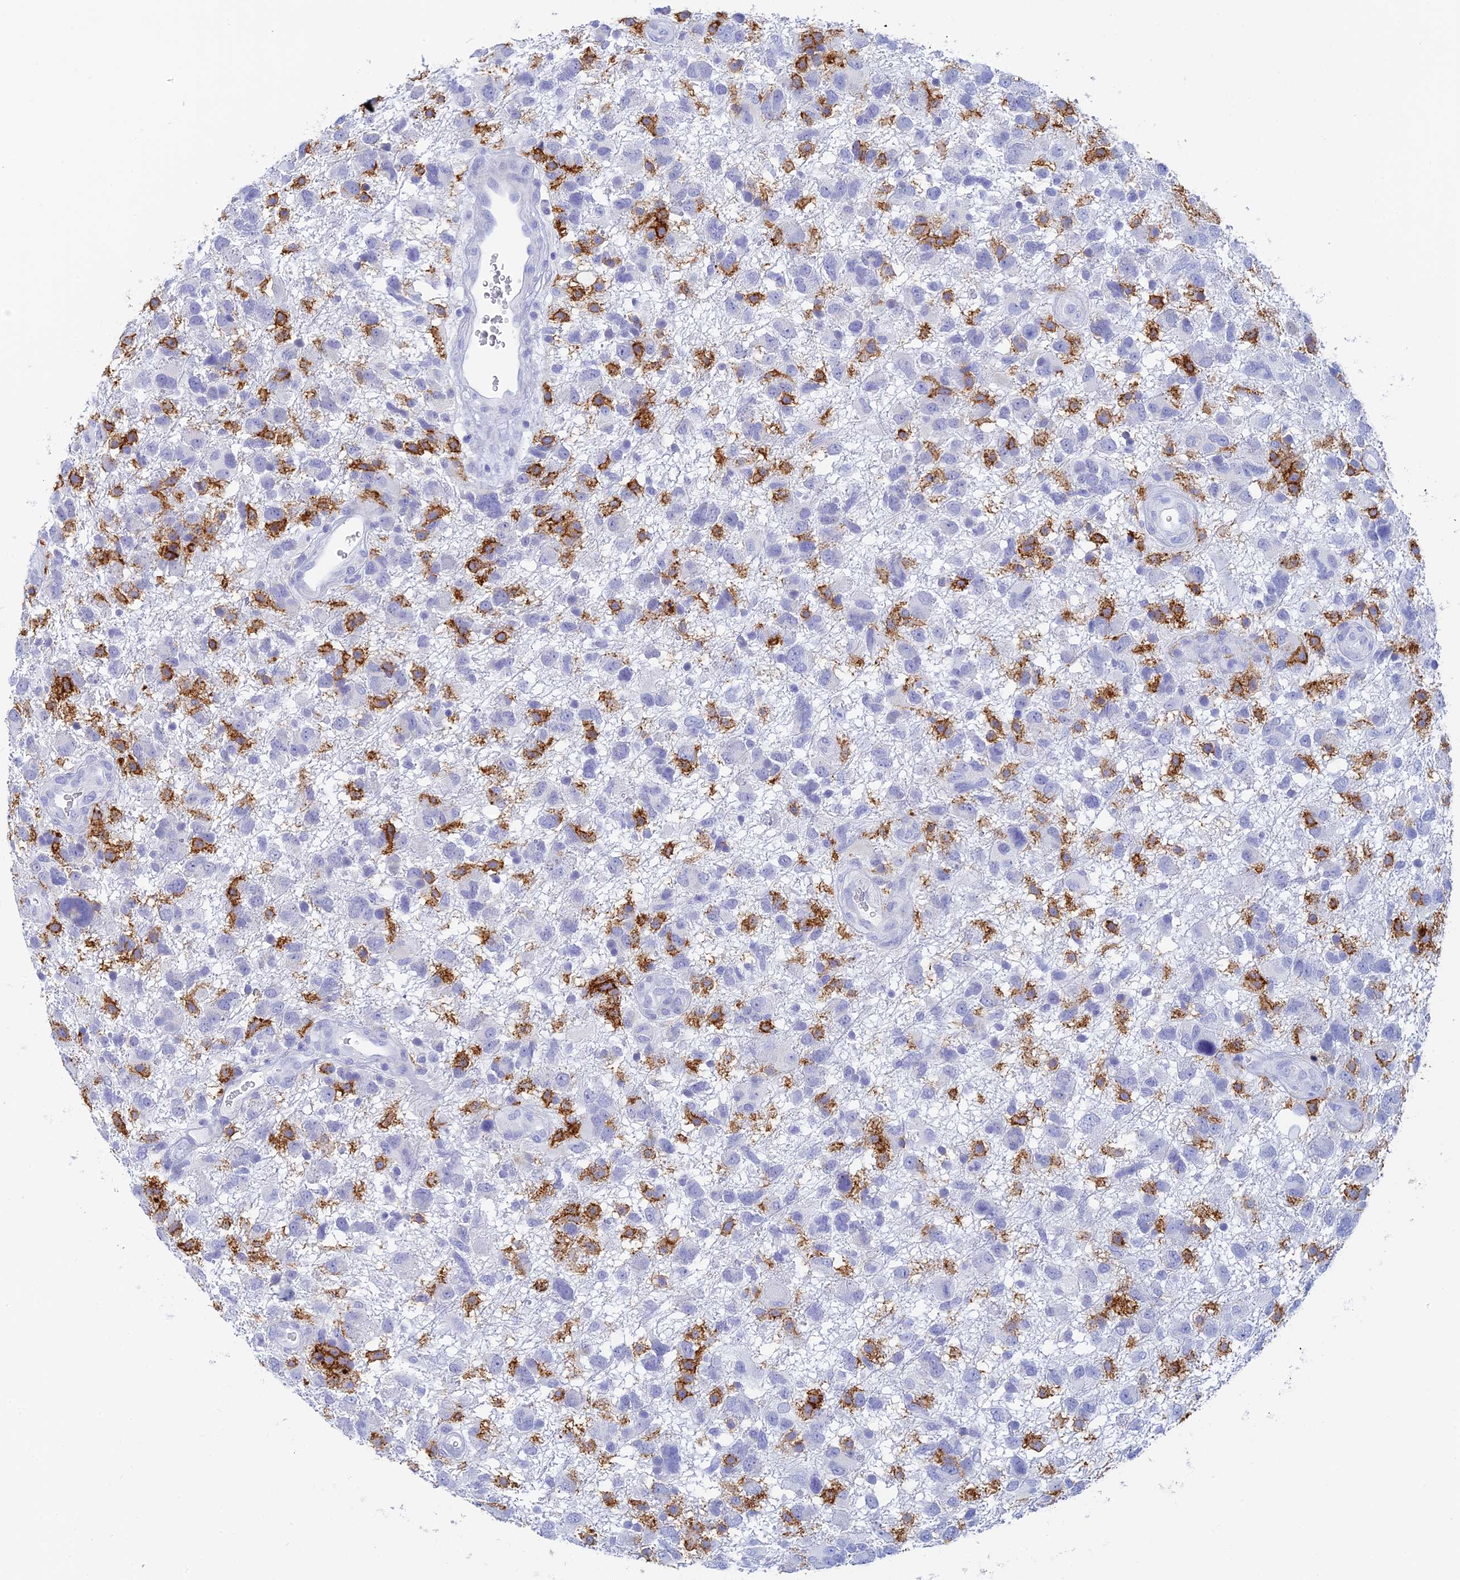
{"staining": {"intensity": "negative", "quantity": "none", "location": "none"}, "tissue": "glioma", "cell_type": "Tumor cells", "image_type": "cancer", "snomed": [{"axis": "morphology", "description": "Glioma, malignant, High grade"}, {"axis": "topography", "description": "Brain"}], "caption": "DAB immunohistochemical staining of human malignant glioma (high-grade) exhibits no significant staining in tumor cells.", "gene": "CEP152", "patient": {"sex": "male", "age": 61}}